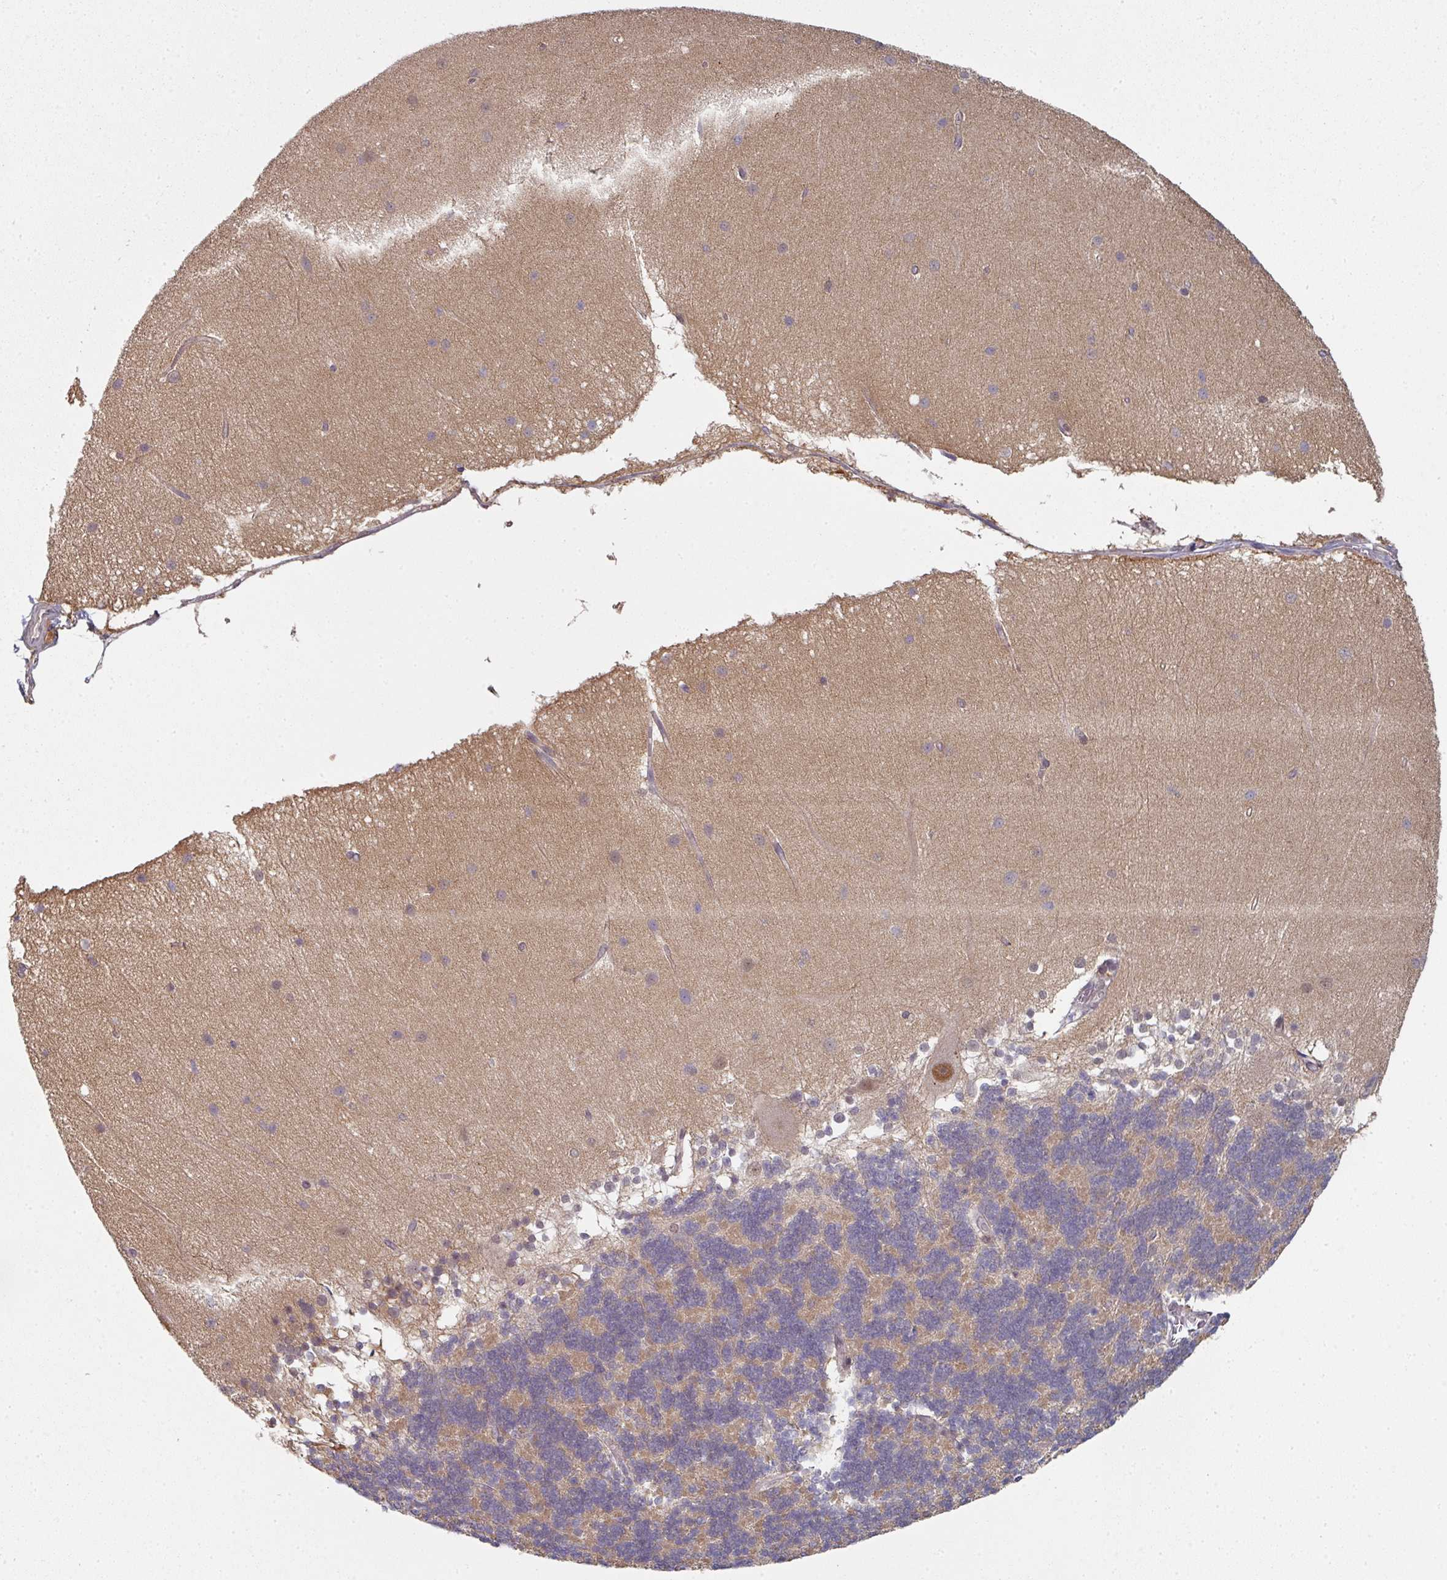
{"staining": {"intensity": "weak", "quantity": "25%-75%", "location": "cytoplasmic/membranous"}, "tissue": "cerebellum", "cell_type": "Cells in granular layer", "image_type": "normal", "snomed": [{"axis": "morphology", "description": "Normal tissue, NOS"}, {"axis": "topography", "description": "Cerebellum"}], "caption": "Cerebellum stained for a protein (brown) displays weak cytoplasmic/membranous positive staining in about 25%-75% of cells in granular layer.", "gene": "PSME3IP1", "patient": {"sex": "female", "age": 54}}